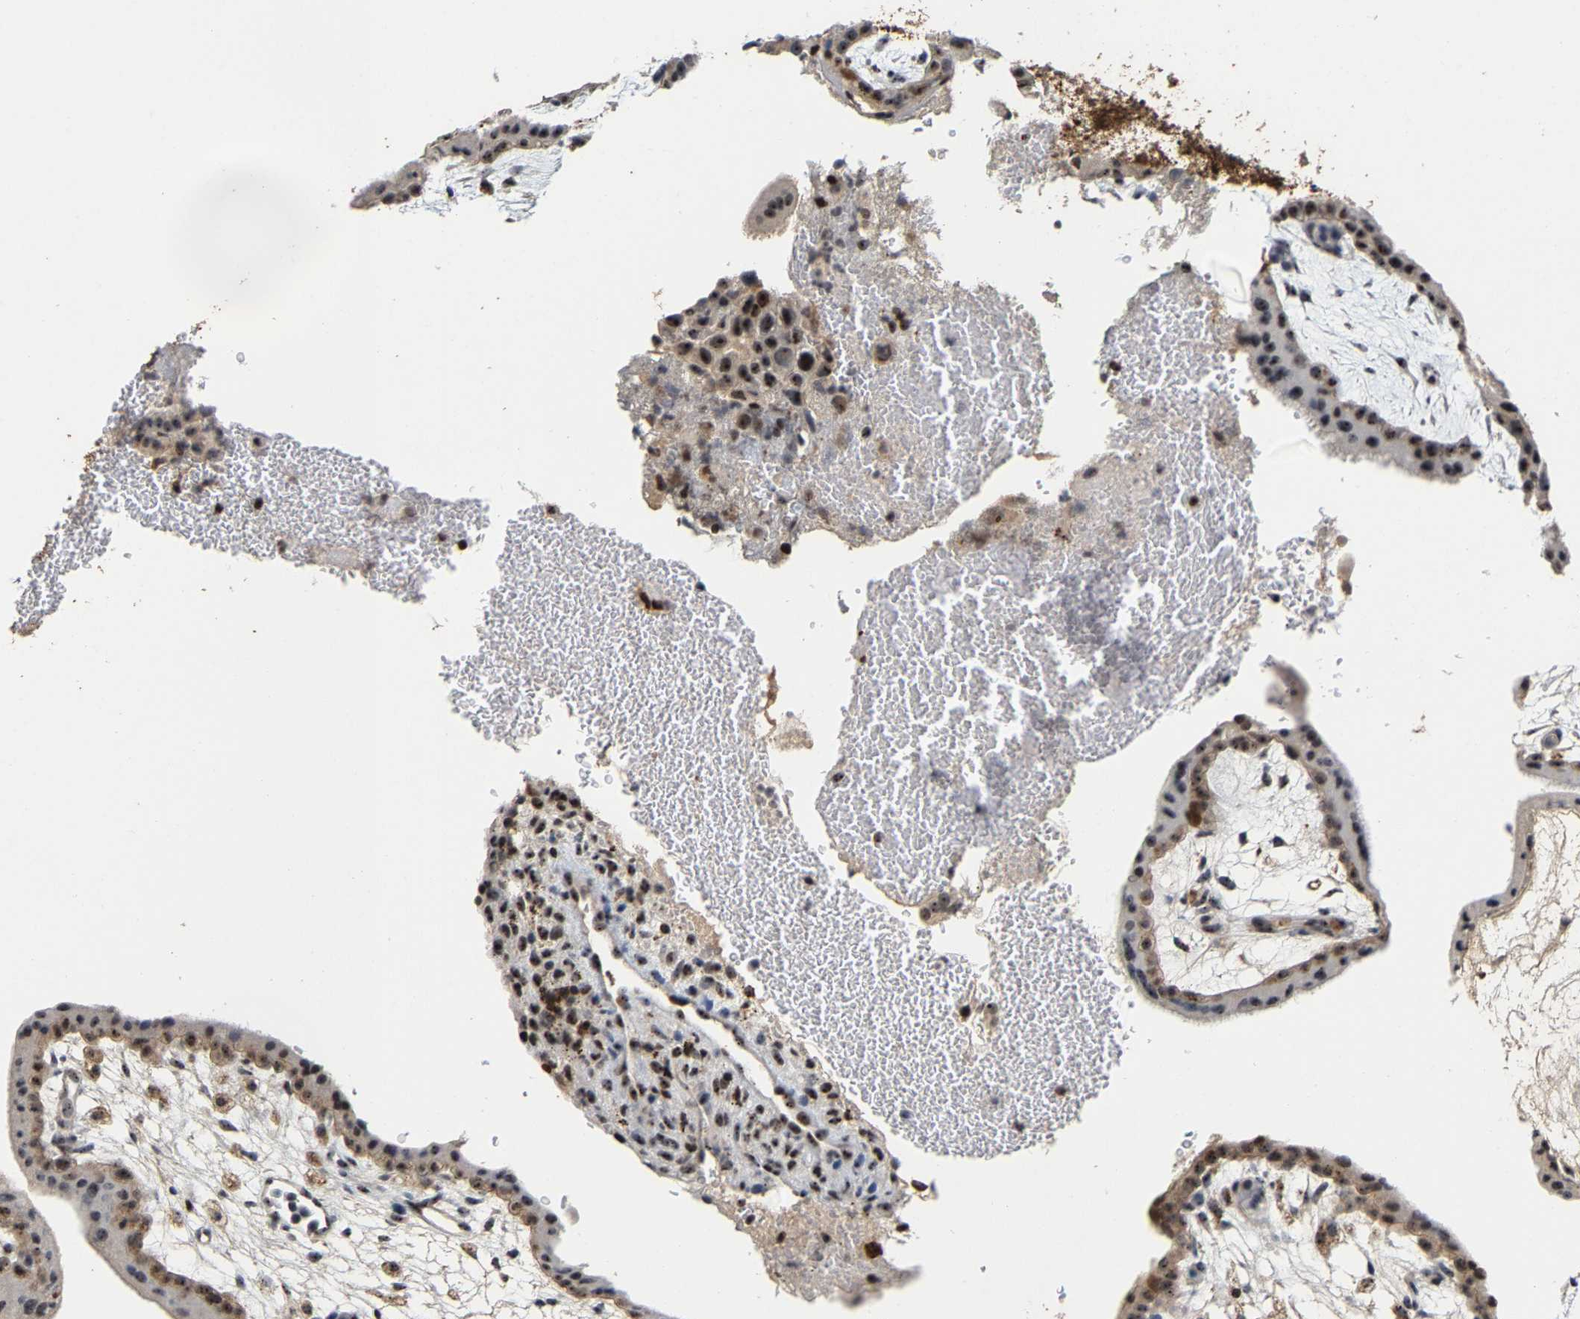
{"staining": {"intensity": "strong", "quantity": "<25%", "location": "nuclear"}, "tissue": "placenta", "cell_type": "Decidual cells", "image_type": "normal", "snomed": [{"axis": "morphology", "description": "Normal tissue, NOS"}, {"axis": "topography", "description": "Placenta"}], "caption": "IHC image of unremarkable placenta stained for a protein (brown), which displays medium levels of strong nuclear expression in about <25% of decidual cells.", "gene": "NOP58", "patient": {"sex": "female", "age": 35}}